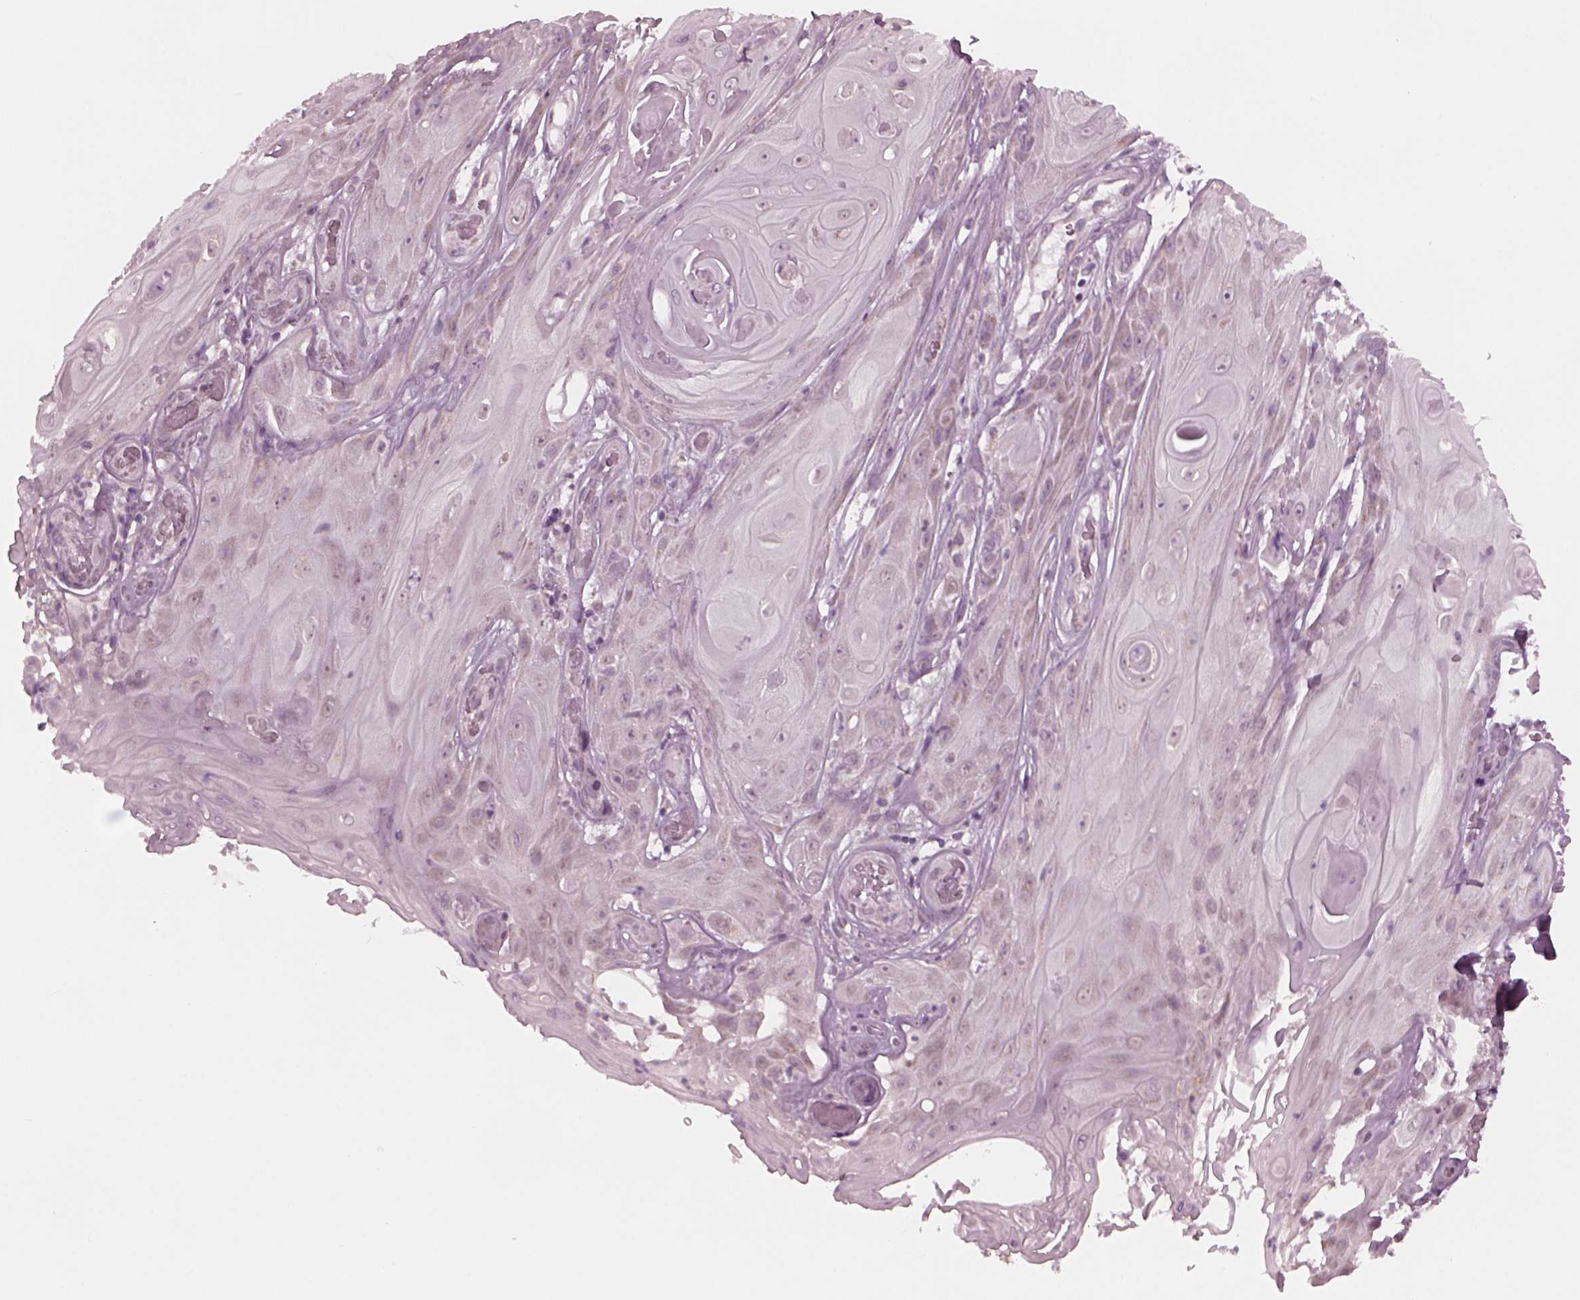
{"staining": {"intensity": "weak", "quantity": "<25%", "location": "cytoplasmic/membranous"}, "tissue": "skin cancer", "cell_type": "Tumor cells", "image_type": "cancer", "snomed": [{"axis": "morphology", "description": "Squamous cell carcinoma, NOS"}, {"axis": "topography", "description": "Skin"}], "caption": "Image shows no protein expression in tumor cells of squamous cell carcinoma (skin) tissue. Nuclei are stained in blue.", "gene": "CELSR3", "patient": {"sex": "male", "age": 62}}